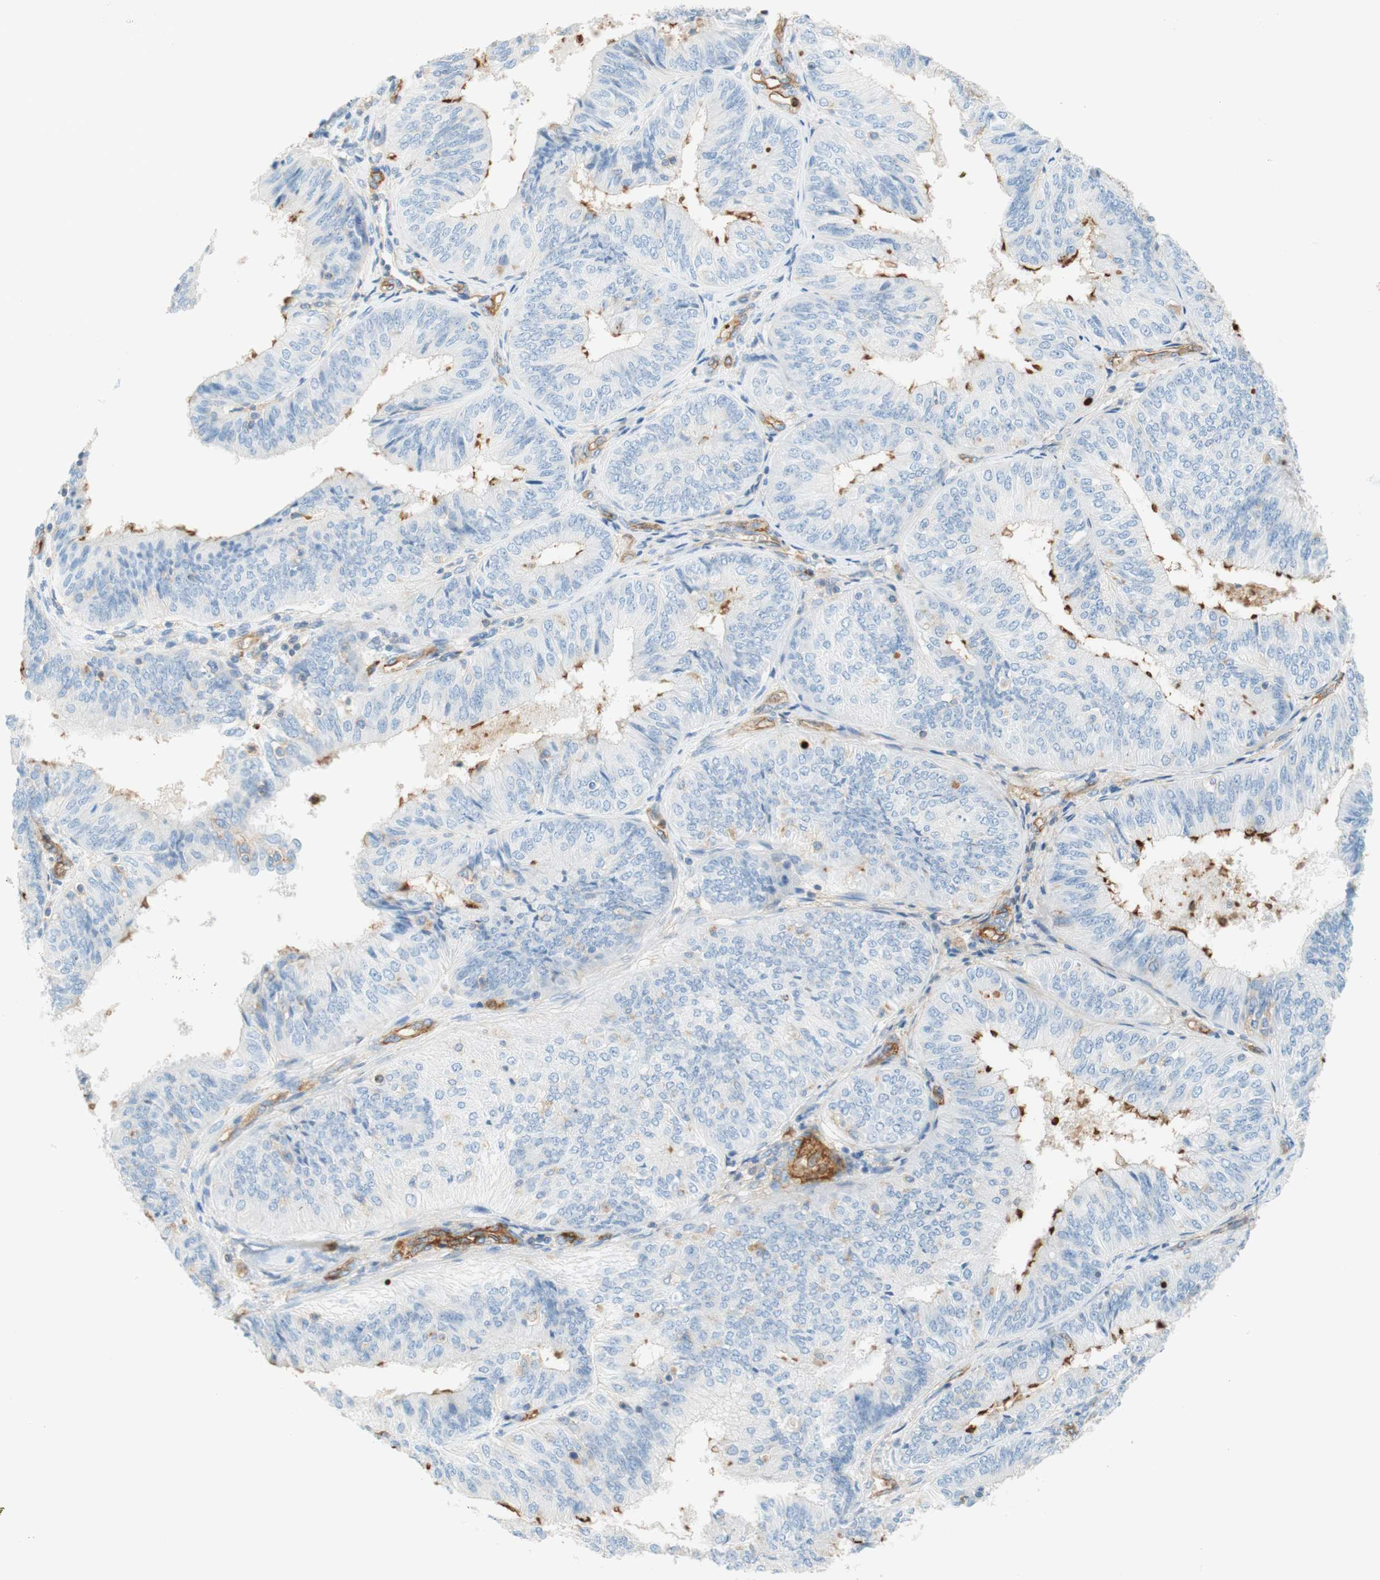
{"staining": {"intensity": "moderate", "quantity": "<25%", "location": "cytoplasmic/membranous"}, "tissue": "endometrial cancer", "cell_type": "Tumor cells", "image_type": "cancer", "snomed": [{"axis": "morphology", "description": "Adenocarcinoma, NOS"}, {"axis": "topography", "description": "Endometrium"}], "caption": "Brown immunohistochemical staining in adenocarcinoma (endometrial) reveals moderate cytoplasmic/membranous positivity in approximately <25% of tumor cells.", "gene": "STOM", "patient": {"sex": "female", "age": 58}}